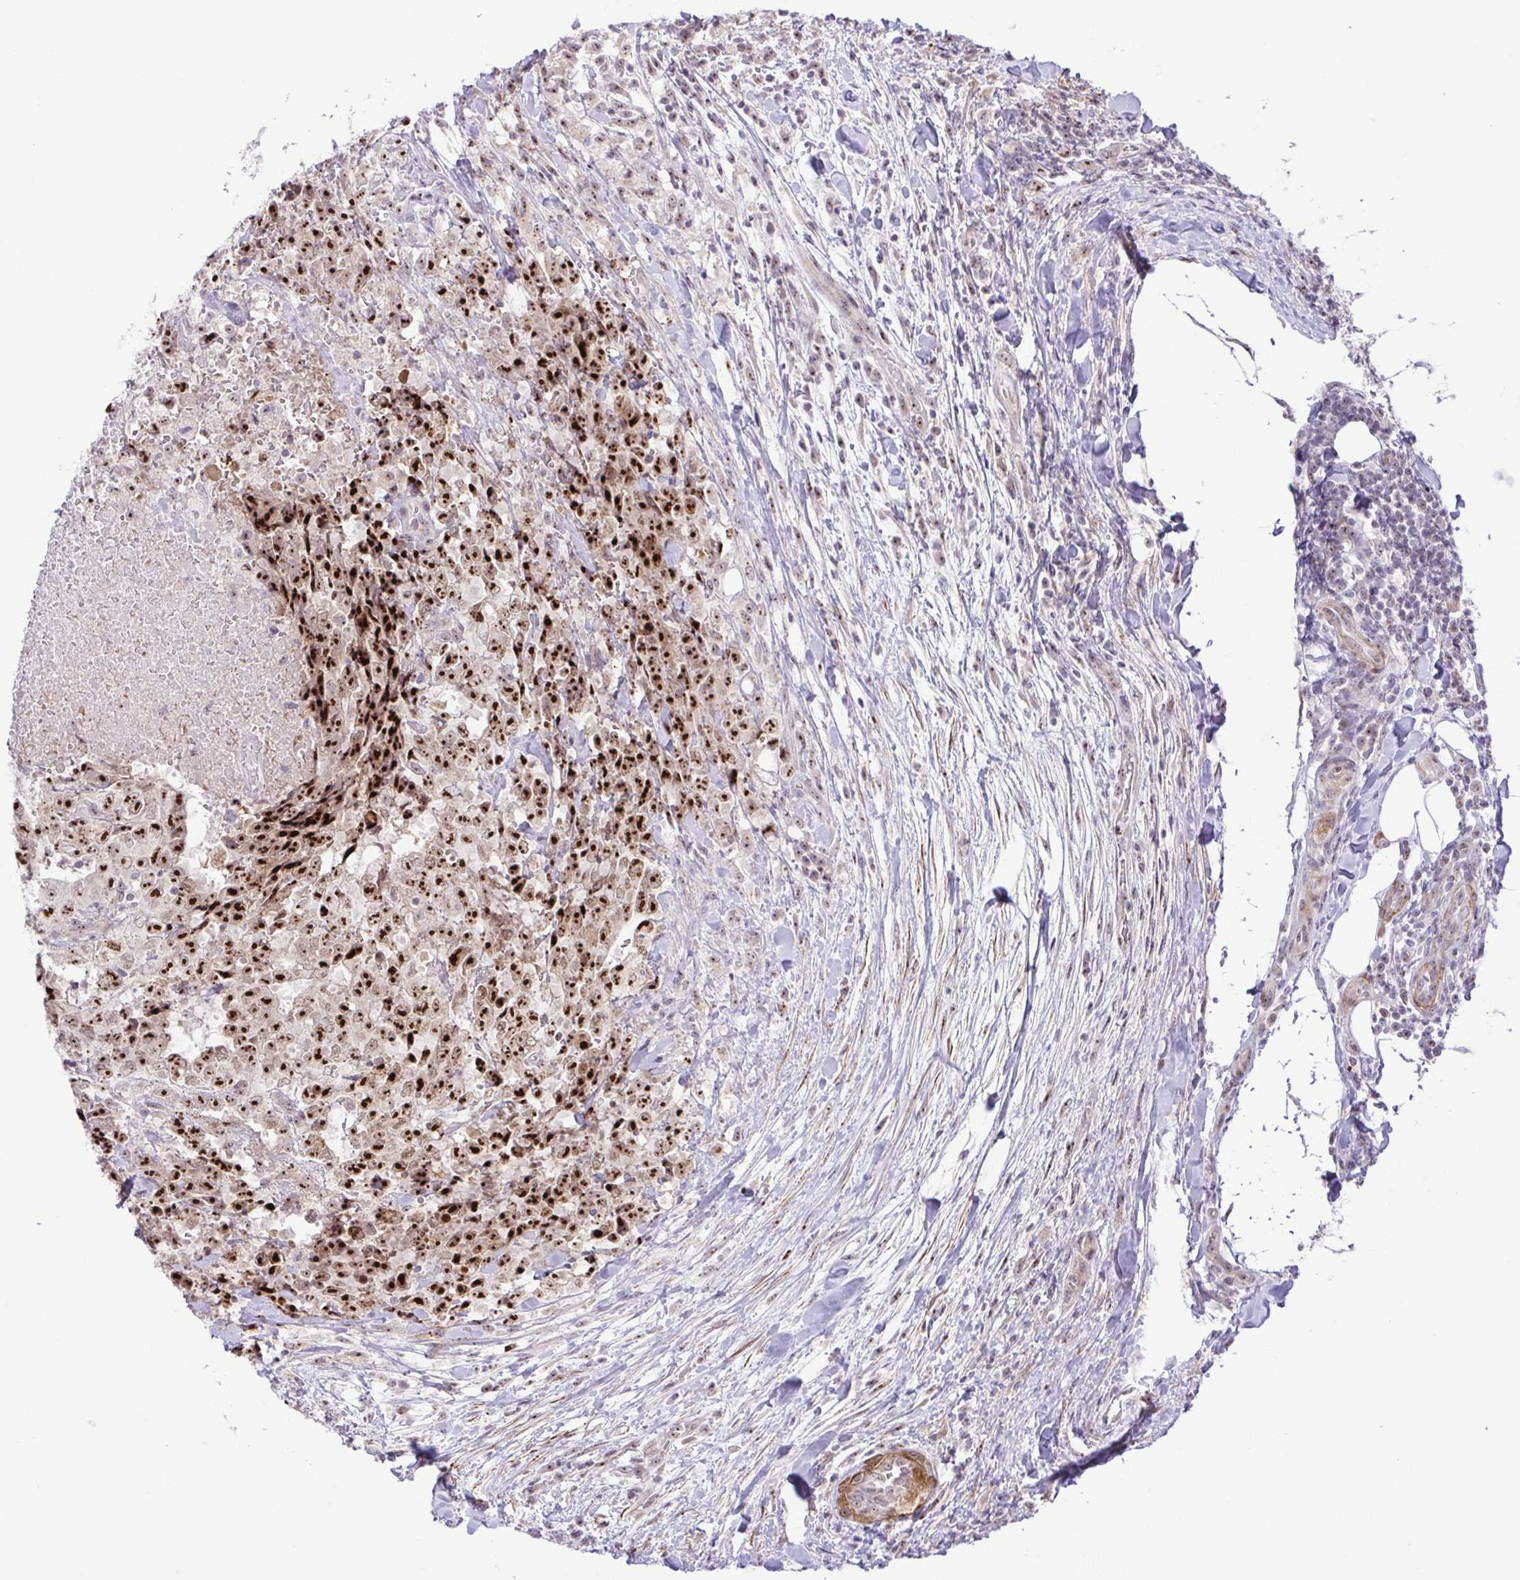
{"staining": {"intensity": "strong", "quantity": ">75%", "location": "nuclear"}, "tissue": "testis cancer", "cell_type": "Tumor cells", "image_type": "cancer", "snomed": [{"axis": "morphology", "description": "Carcinoma, Embryonal, NOS"}, {"axis": "topography", "description": "Testis"}], "caption": "The micrograph displays immunohistochemical staining of testis cancer (embryonal carcinoma). There is strong nuclear positivity is identified in approximately >75% of tumor cells.", "gene": "RSL24D1", "patient": {"sex": "male", "age": 24}}